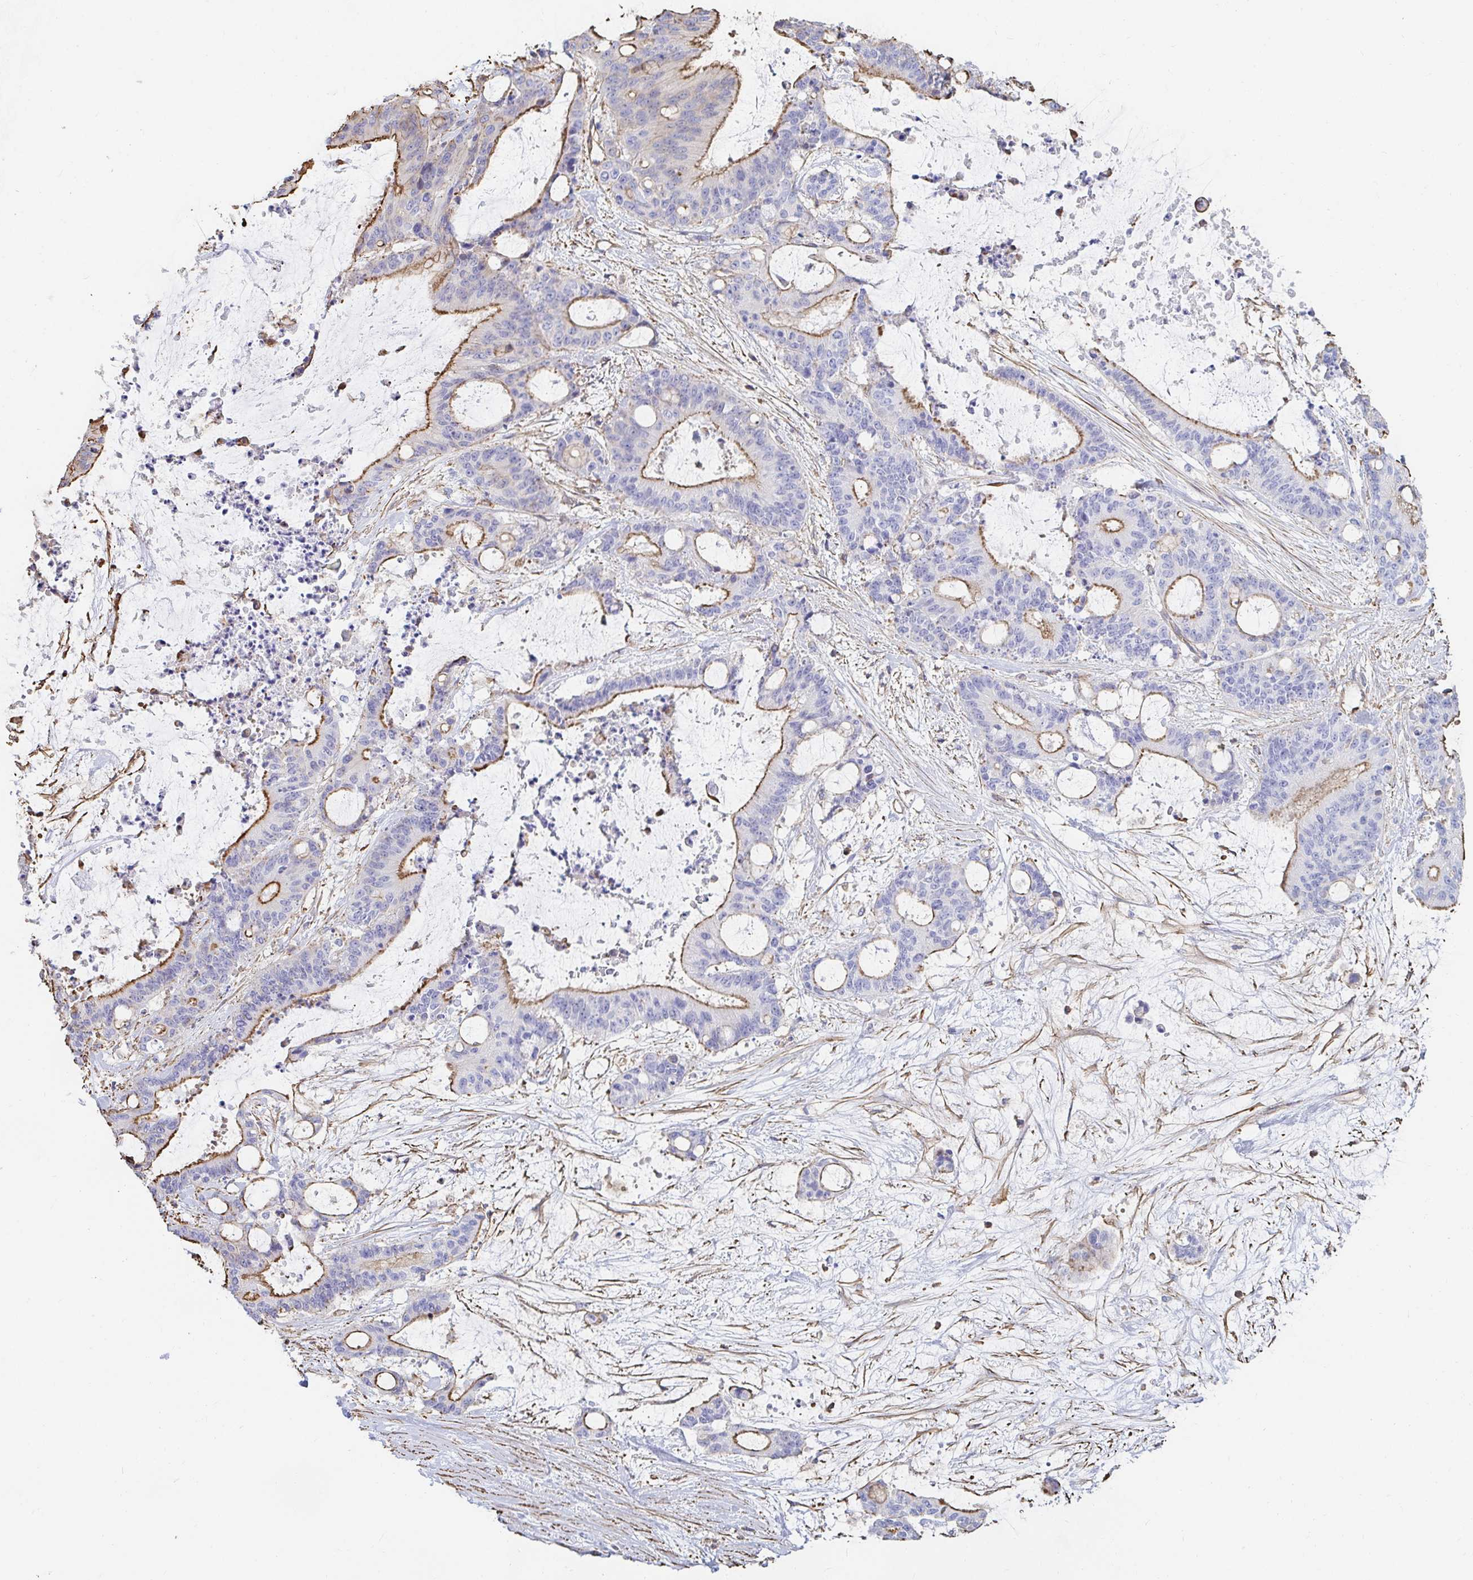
{"staining": {"intensity": "moderate", "quantity": "25%-75%", "location": "cytoplasmic/membranous"}, "tissue": "liver cancer", "cell_type": "Tumor cells", "image_type": "cancer", "snomed": [{"axis": "morphology", "description": "Normal tissue, NOS"}, {"axis": "morphology", "description": "Cholangiocarcinoma"}, {"axis": "topography", "description": "Liver"}, {"axis": "topography", "description": "Peripheral nerve tissue"}], "caption": "A high-resolution photomicrograph shows immunohistochemistry (IHC) staining of cholangiocarcinoma (liver), which exhibits moderate cytoplasmic/membranous positivity in approximately 25%-75% of tumor cells. Nuclei are stained in blue.", "gene": "PTPN14", "patient": {"sex": "female", "age": 73}}